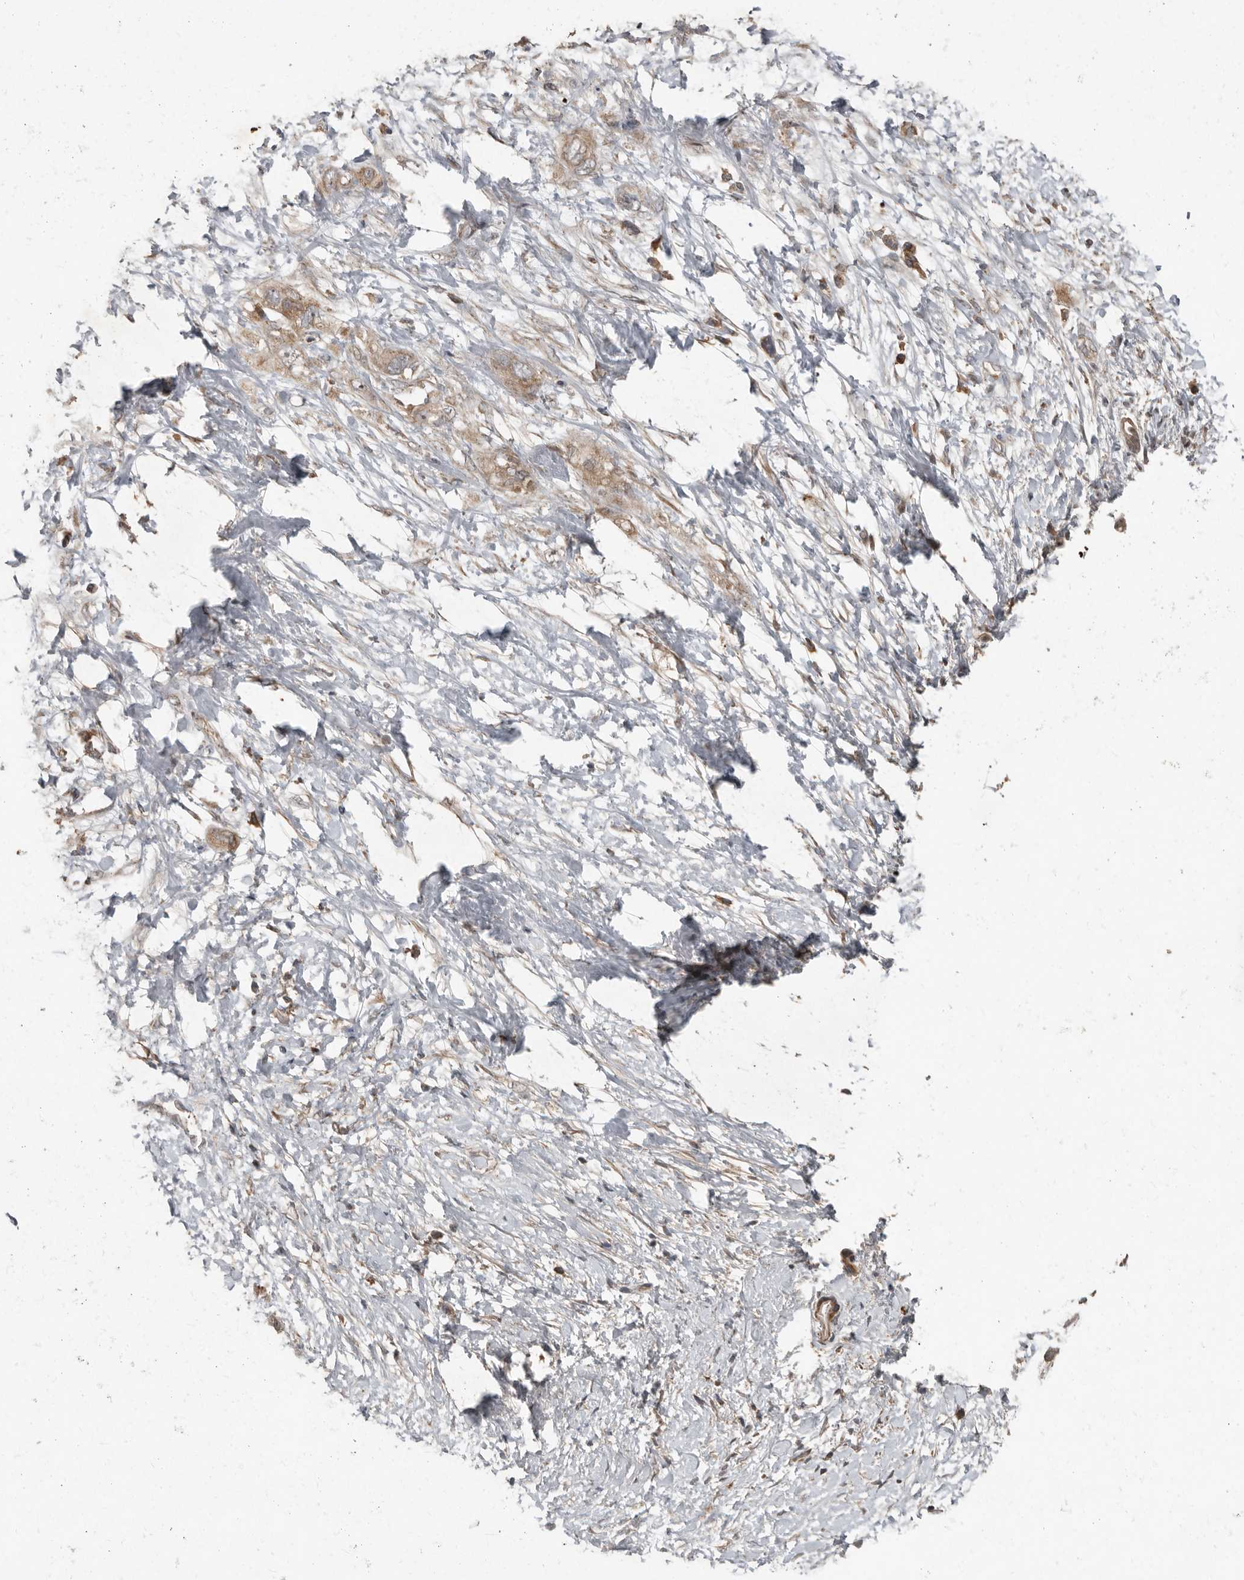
{"staining": {"intensity": "weak", "quantity": ">75%", "location": "cytoplasmic/membranous"}, "tissue": "pancreatic cancer", "cell_type": "Tumor cells", "image_type": "cancer", "snomed": [{"axis": "morphology", "description": "Adenocarcinoma, NOS"}, {"axis": "topography", "description": "Pancreas"}], "caption": "Weak cytoplasmic/membranous staining is seen in approximately >75% of tumor cells in adenocarcinoma (pancreatic).", "gene": "SLC6A7", "patient": {"sex": "female", "age": 56}}